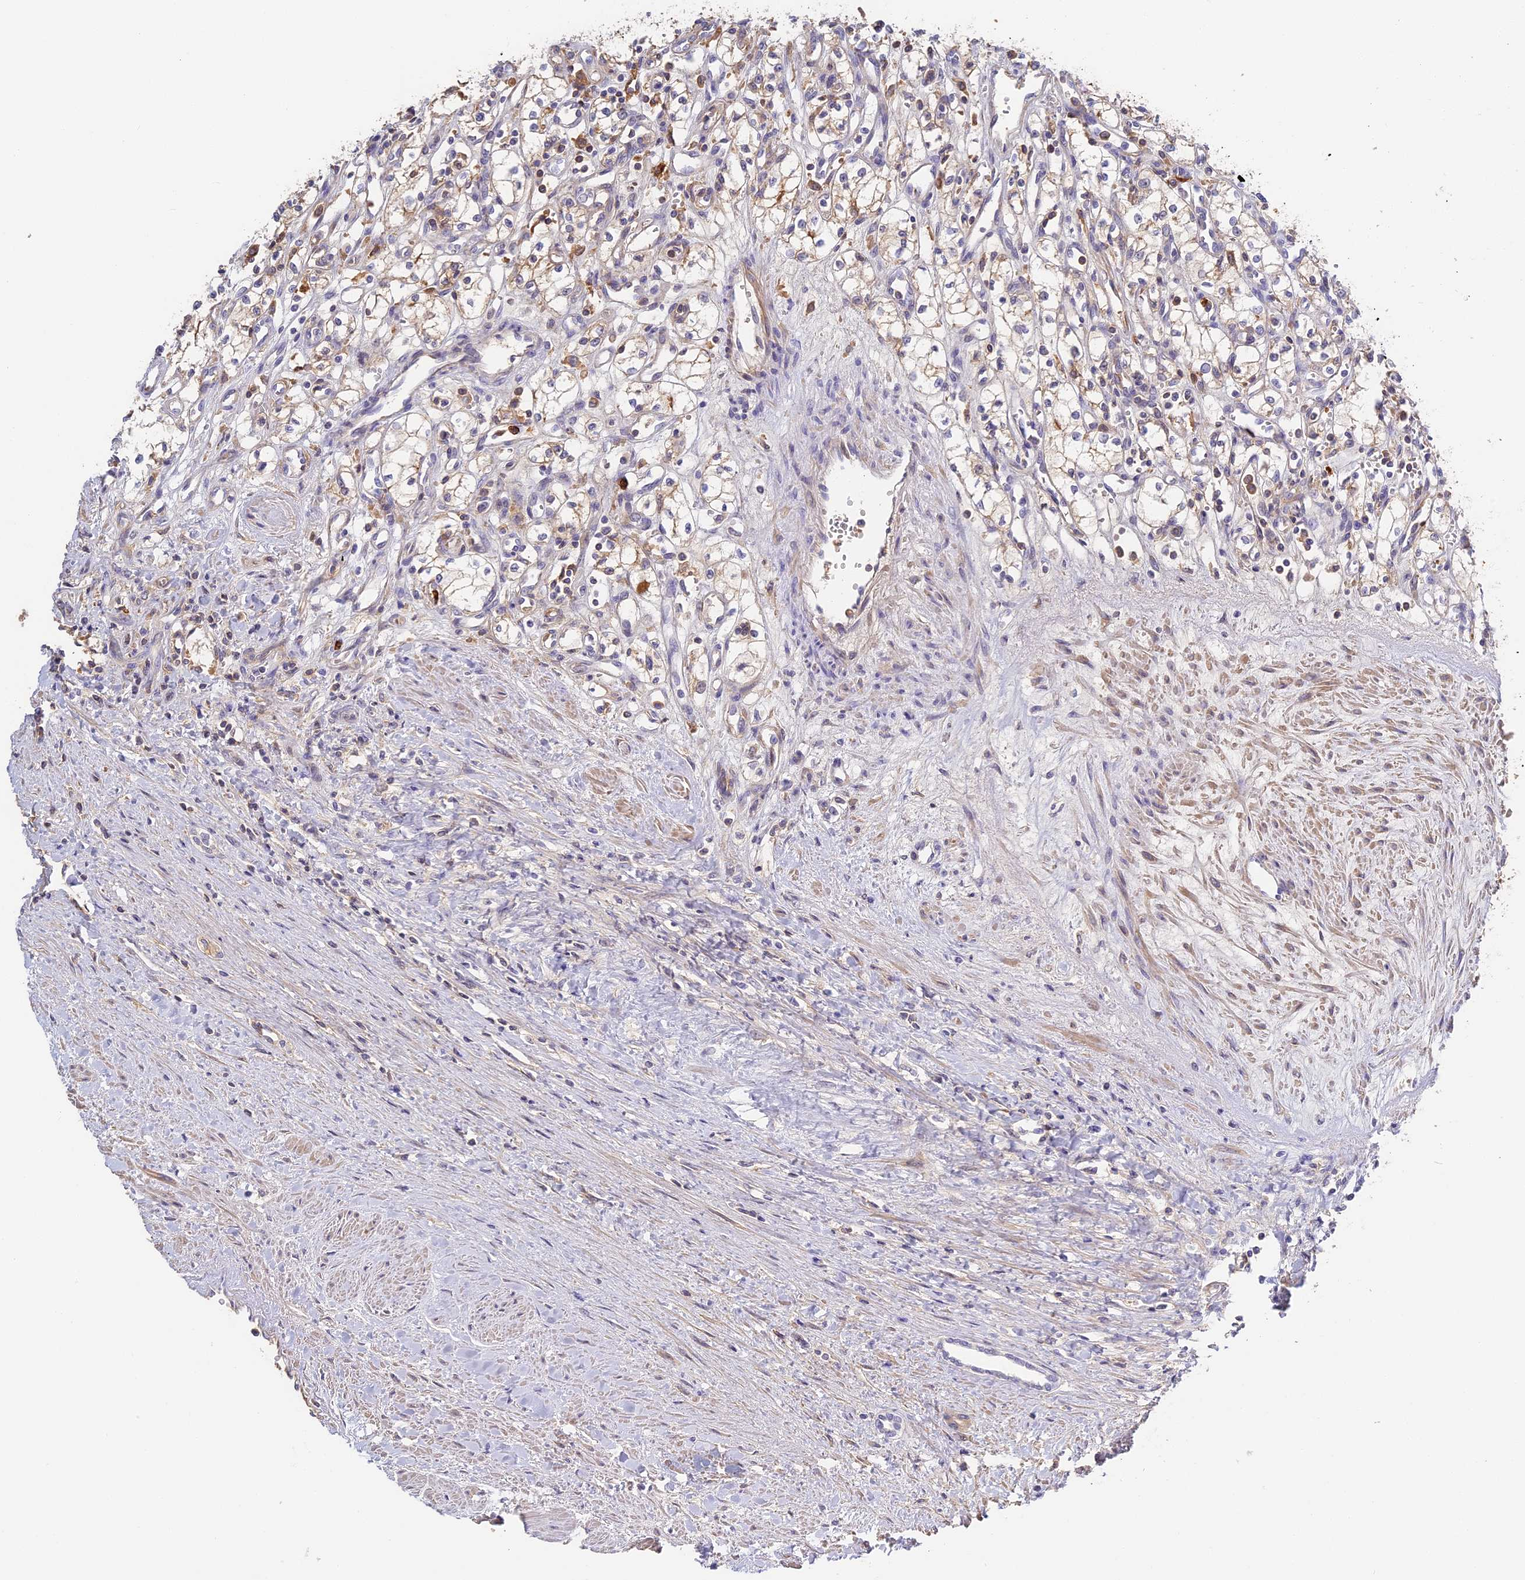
{"staining": {"intensity": "weak", "quantity": "25%-75%", "location": "cytoplasmic/membranous"}, "tissue": "renal cancer", "cell_type": "Tumor cells", "image_type": "cancer", "snomed": [{"axis": "morphology", "description": "Adenocarcinoma, NOS"}, {"axis": "topography", "description": "Kidney"}], "caption": "DAB immunohistochemical staining of renal adenocarcinoma demonstrates weak cytoplasmic/membranous protein staining in approximately 25%-75% of tumor cells. (IHC, brightfield microscopy, high magnification).", "gene": "ADGRD1", "patient": {"sex": "male", "age": 59}}